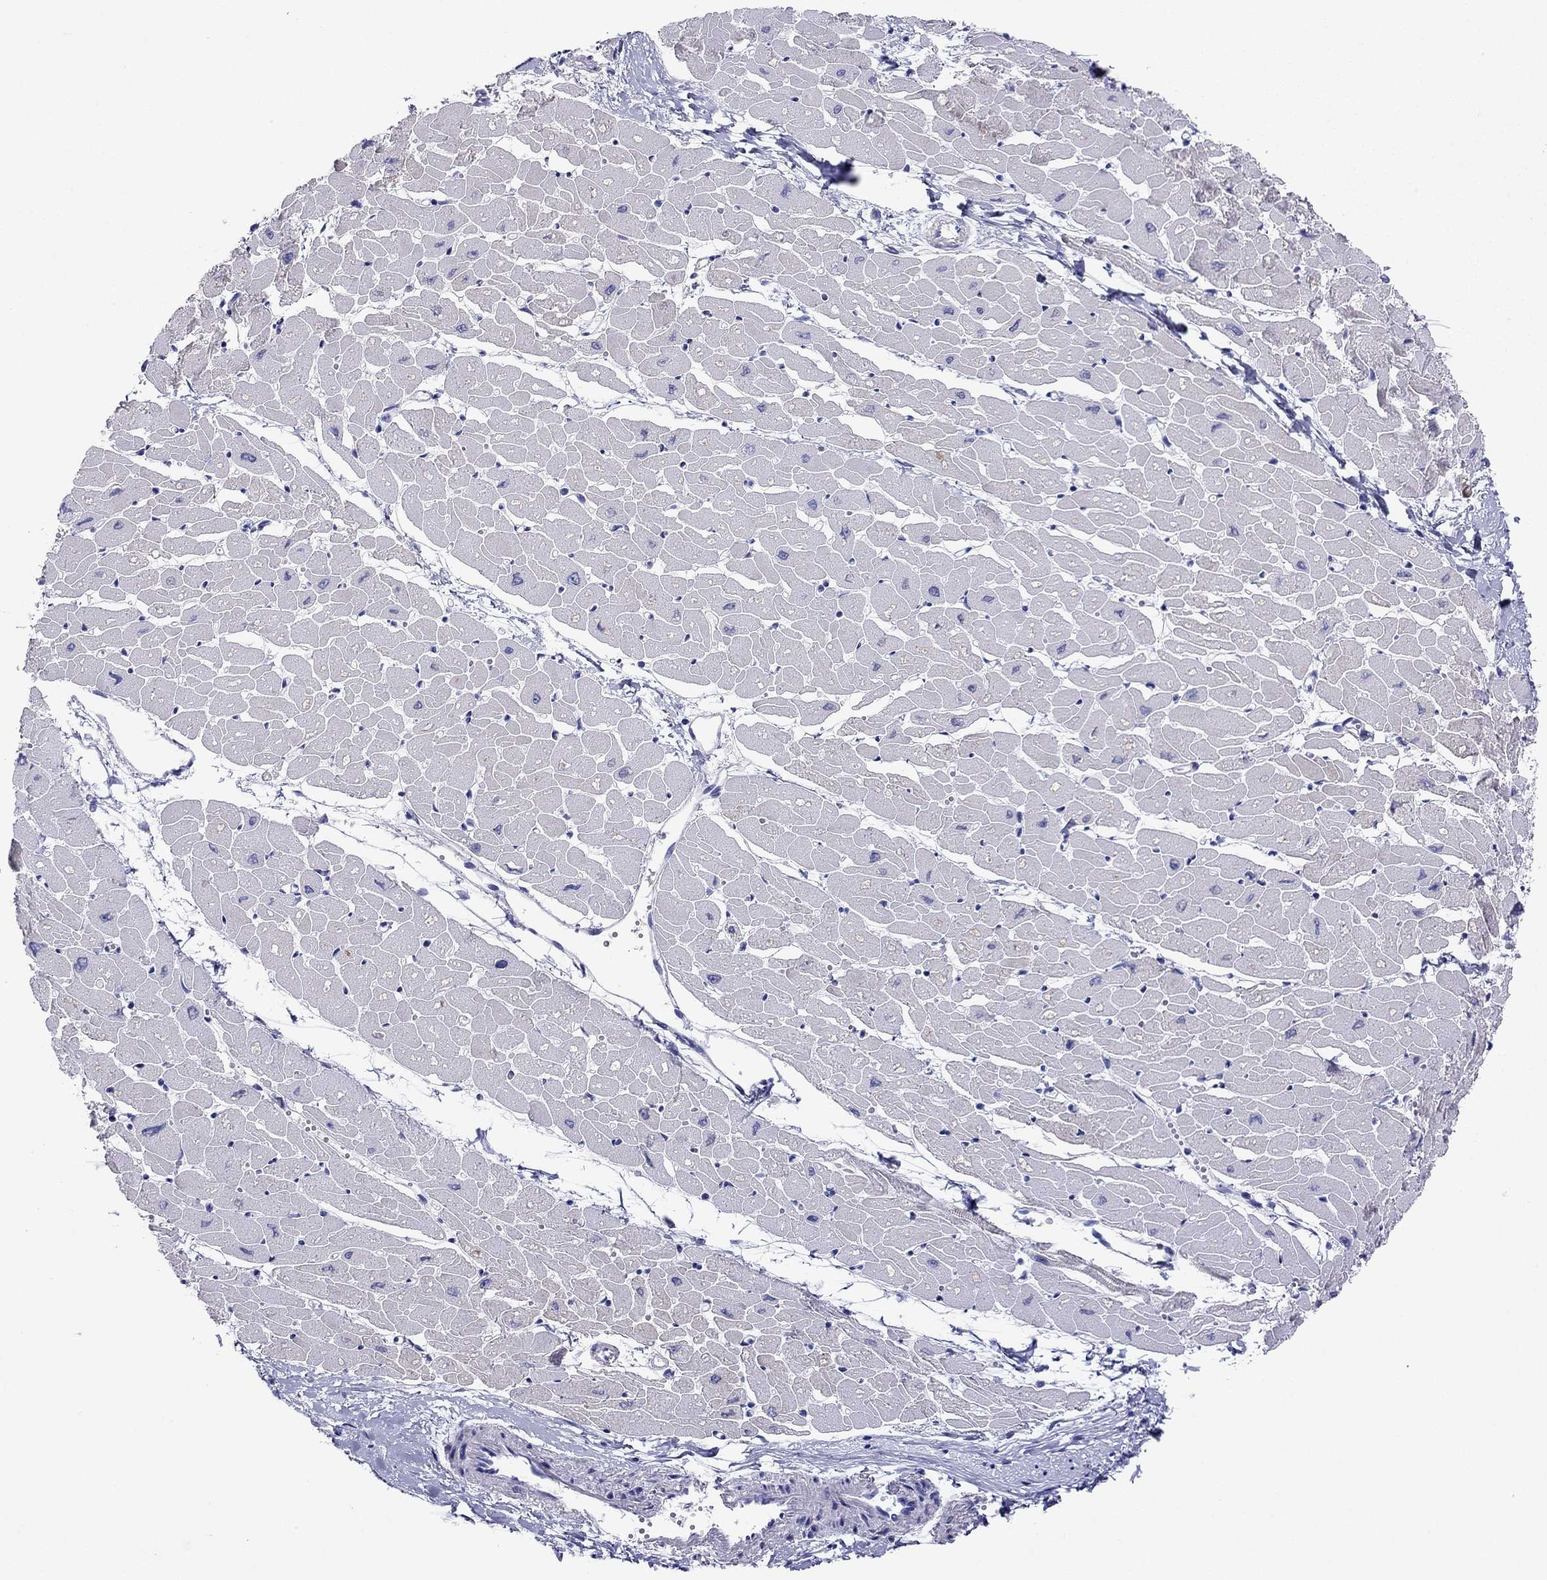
{"staining": {"intensity": "negative", "quantity": "none", "location": "none"}, "tissue": "heart muscle", "cell_type": "Cardiomyocytes", "image_type": "normal", "snomed": [{"axis": "morphology", "description": "Normal tissue, NOS"}, {"axis": "topography", "description": "Heart"}], "caption": "Immunohistochemistry image of benign heart muscle: human heart muscle stained with DAB (3,3'-diaminobenzidine) demonstrates no significant protein staining in cardiomyocytes. The staining is performed using DAB (3,3'-diaminobenzidine) brown chromogen with nuclei counter-stained in using hematoxylin.", "gene": "MYMX", "patient": {"sex": "male", "age": 57}}